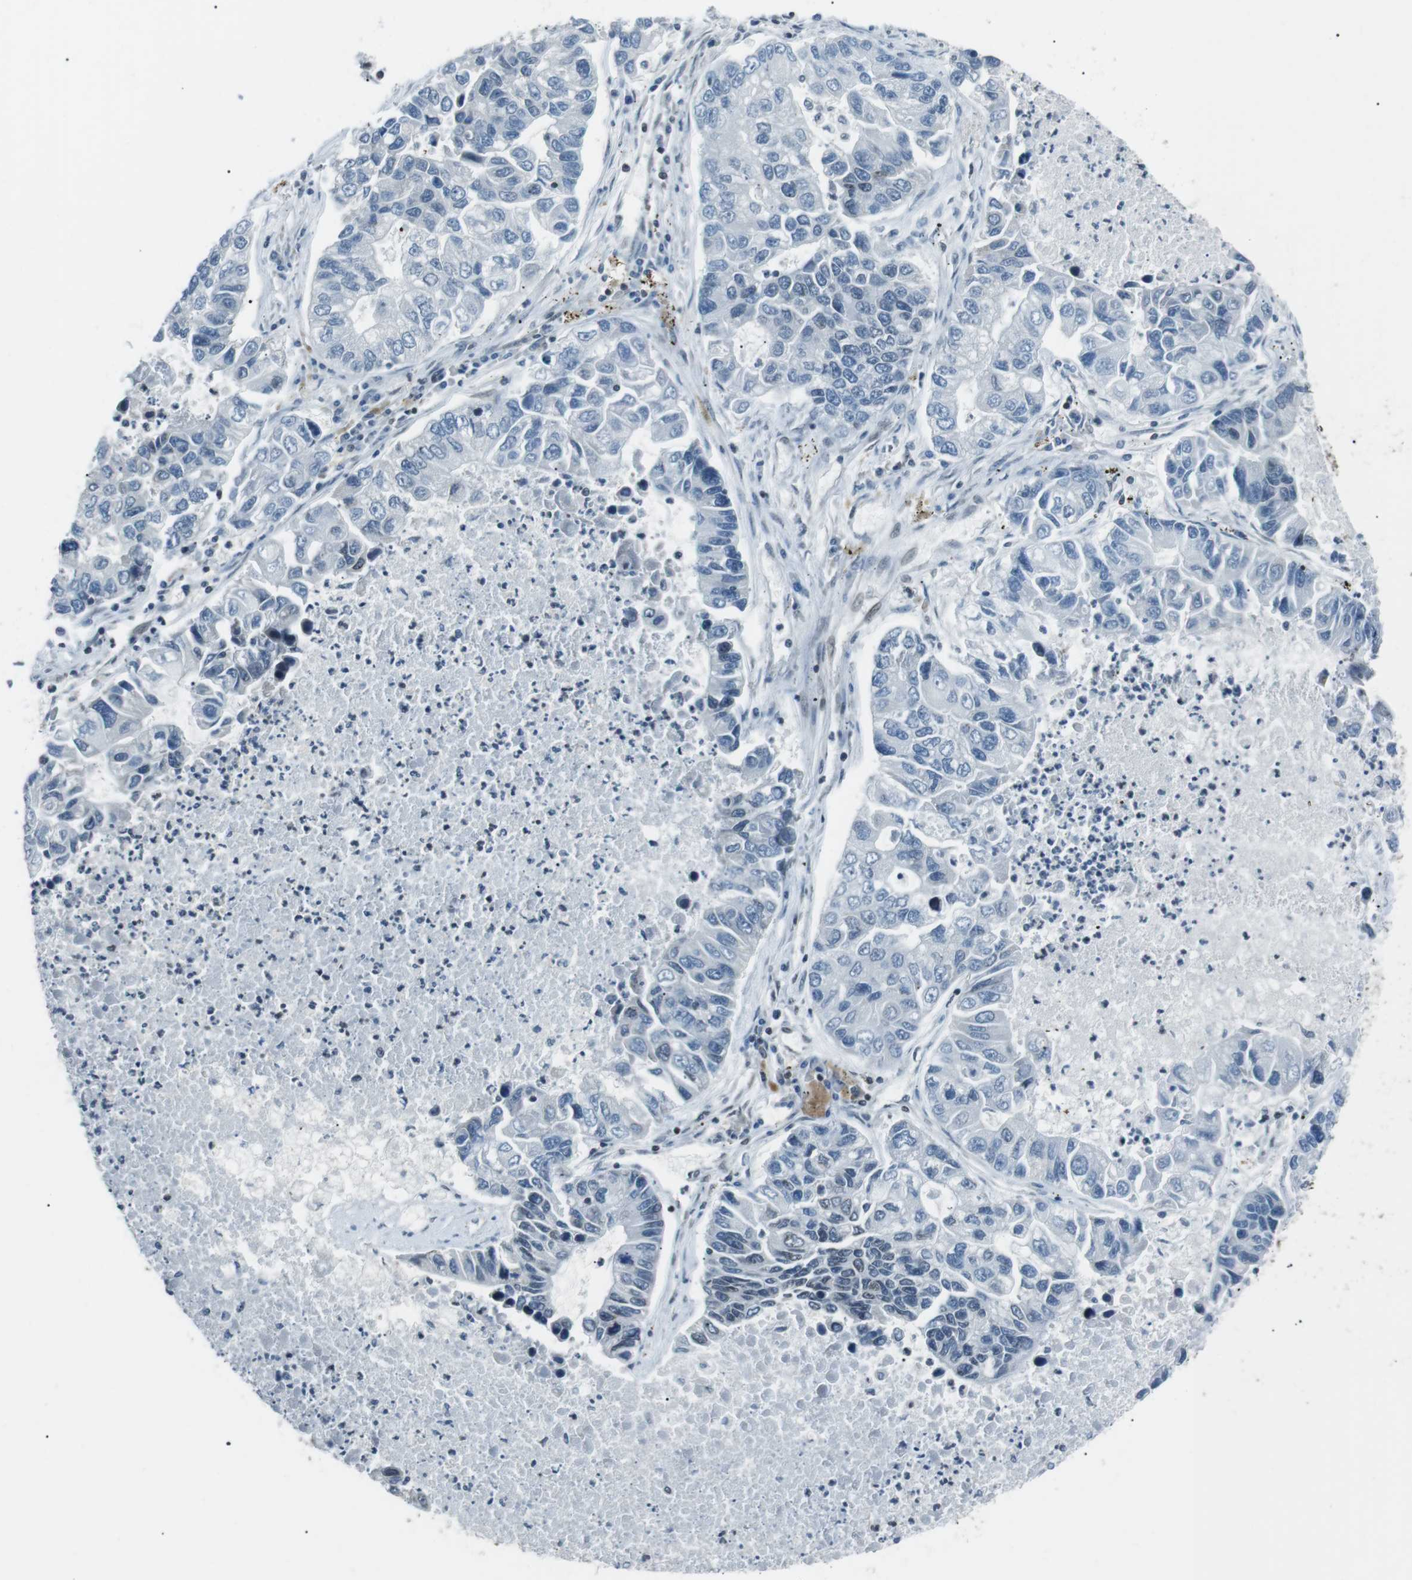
{"staining": {"intensity": "negative", "quantity": "none", "location": "none"}, "tissue": "lung cancer", "cell_type": "Tumor cells", "image_type": "cancer", "snomed": [{"axis": "morphology", "description": "Adenocarcinoma, NOS"}, {"axis": "topography", "description": "Lung"}], "caption": "Protein analysis of lung cancer reveals no significant positivity in tumor cells.", "gene": "TMX4", "patient": {"sex": "female", "age": 51}}